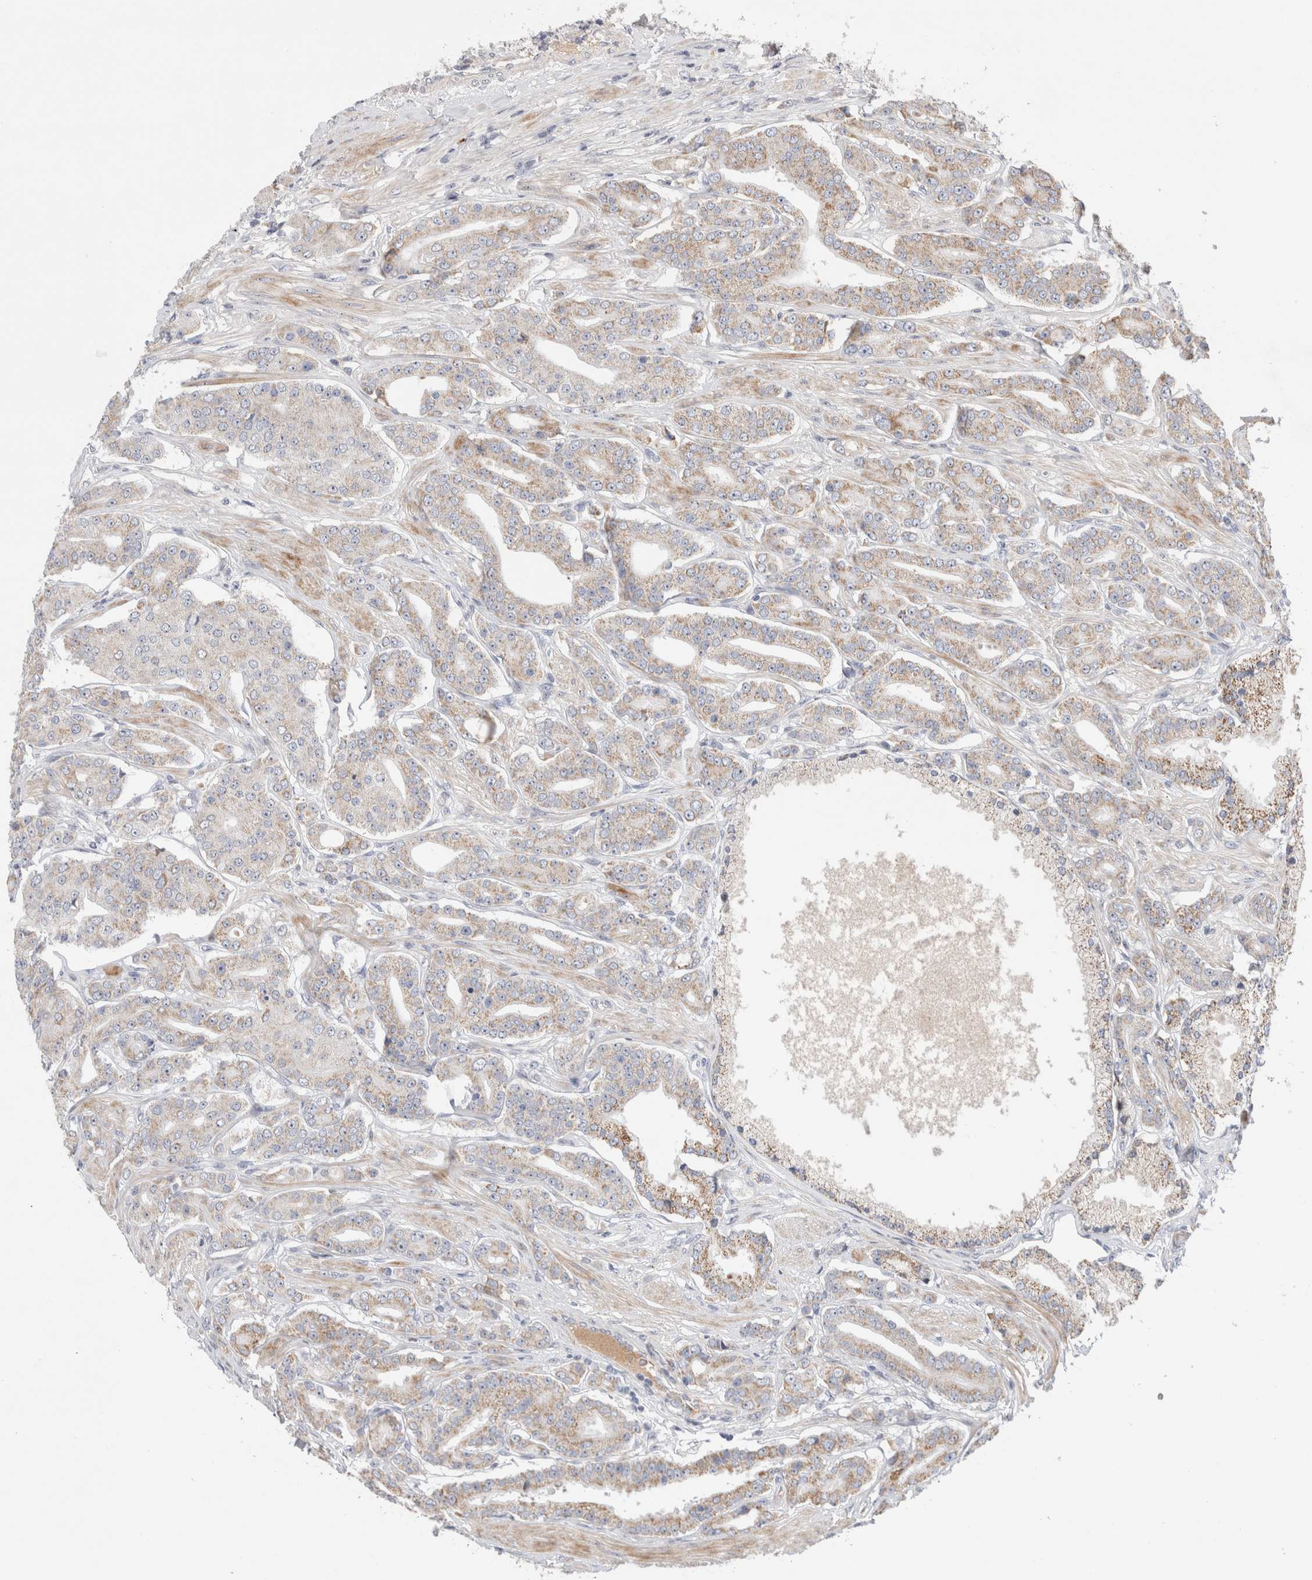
{"staining": {"intensity": "weak", "quantity": "25%-75%", "location": "cytoplasmic/membranous"}, "tissue": "prostate cancer", "cell_type": "Tumor cells", "image_type": "cancer", "snomed": [{"axis": "morphology", "description": "Adenocarcinoma, High grade"}, {"axis": "topography", "description": "Prostate"}], "caption": "Tumor cells display weak cytoplasmic/membranous expression in about 25%-75% of cells in prostate high-grade adenocarcinoma.", "gene": "ECHDC2", "patient": {"sex": "male", "age": 71}}